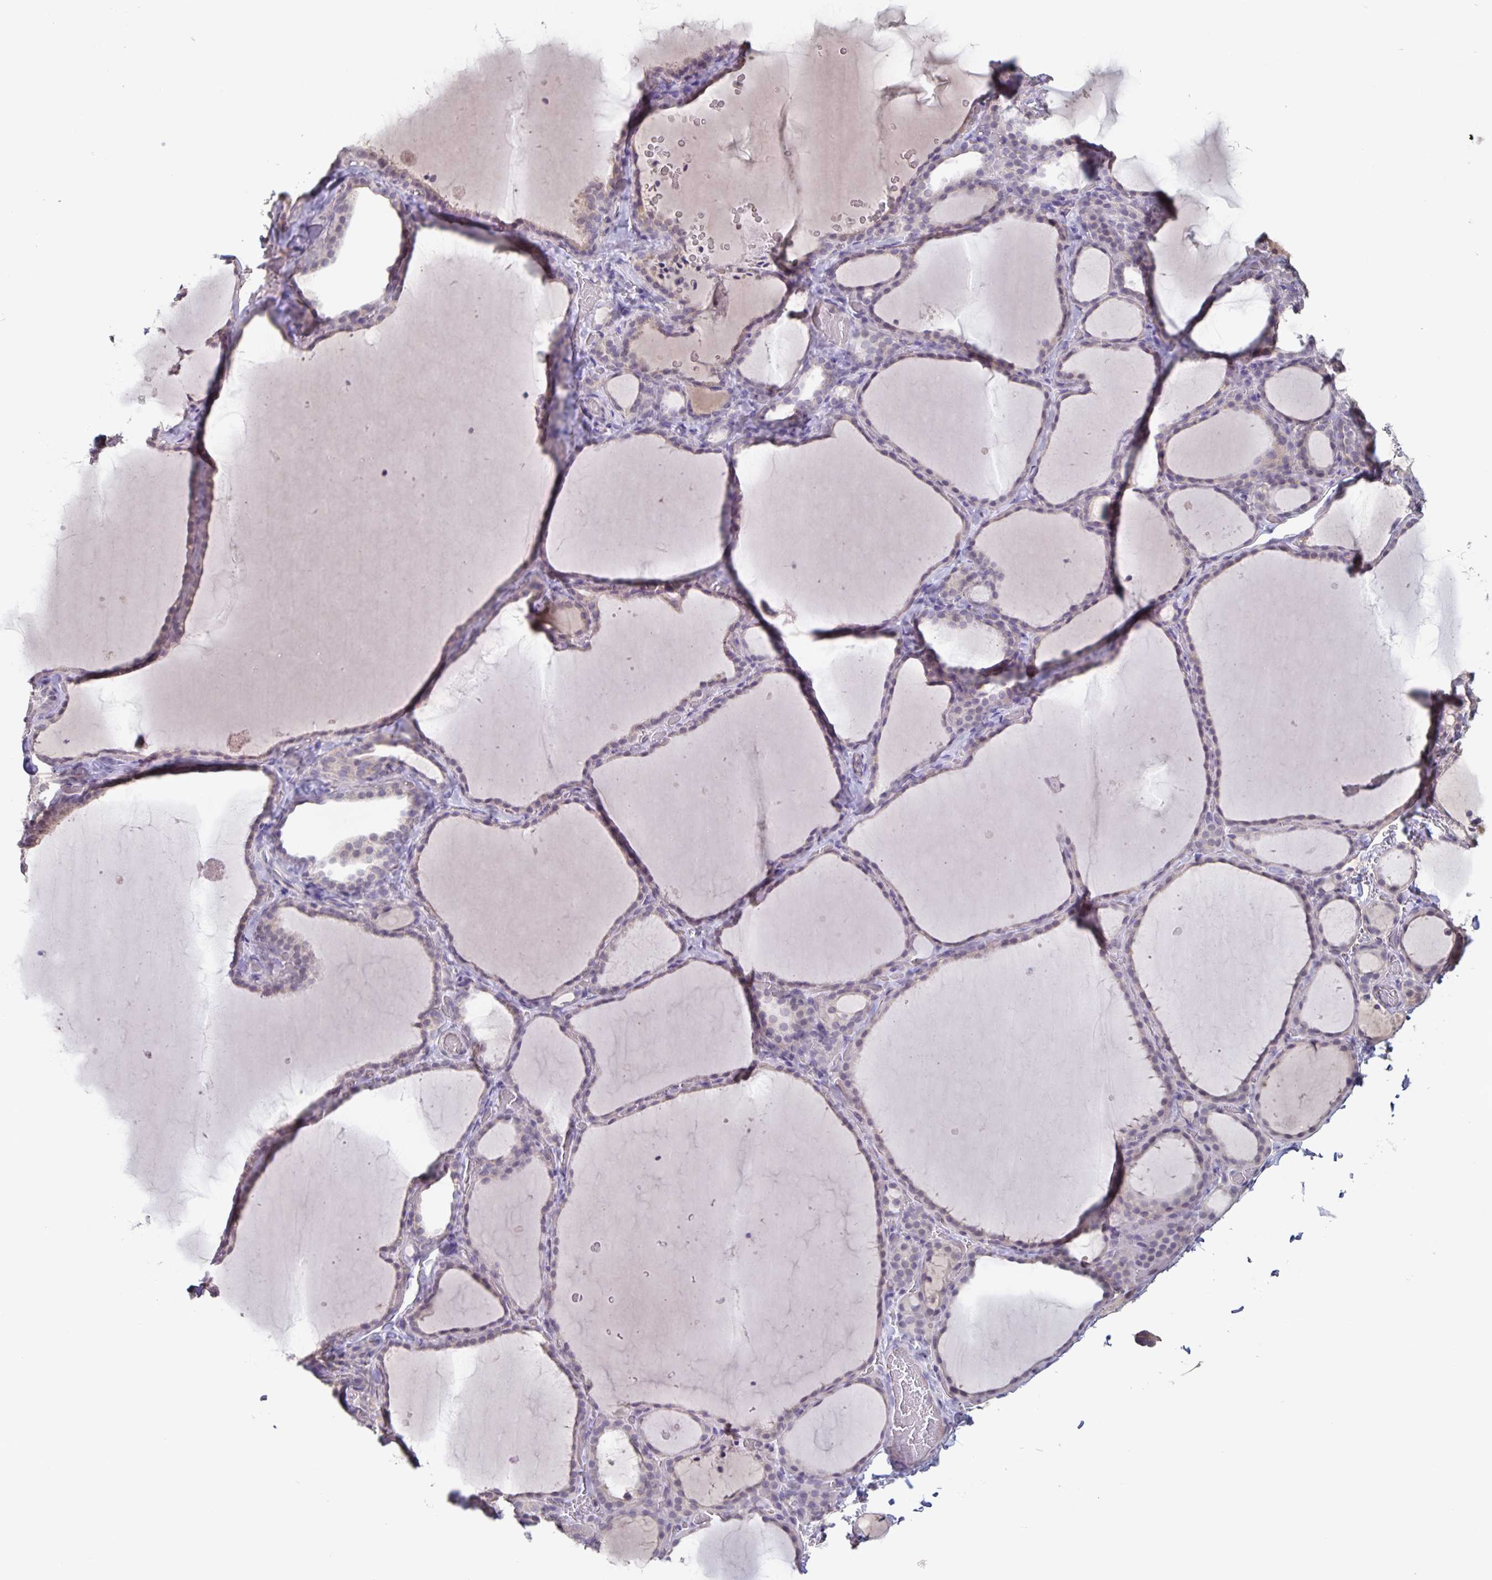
{"staining": {"intensity": "negative", "quantity": "none", "location": "none"}, "tissue": "thyroid gland", "cell_type": "Glandular cells", "image_type": "normal", "snomed": [{"axis": "morphology", "description": "Normal tissue, NOS"}, {"axis": "topography", "description": "Thyroid gland"}], "caption": "Immunohistochemical staining of benign thyroid gland demonstrates no significant positivity in glandular cells.", "gene": "INSL5", "patient": {"sex": "female", "age": 22}}